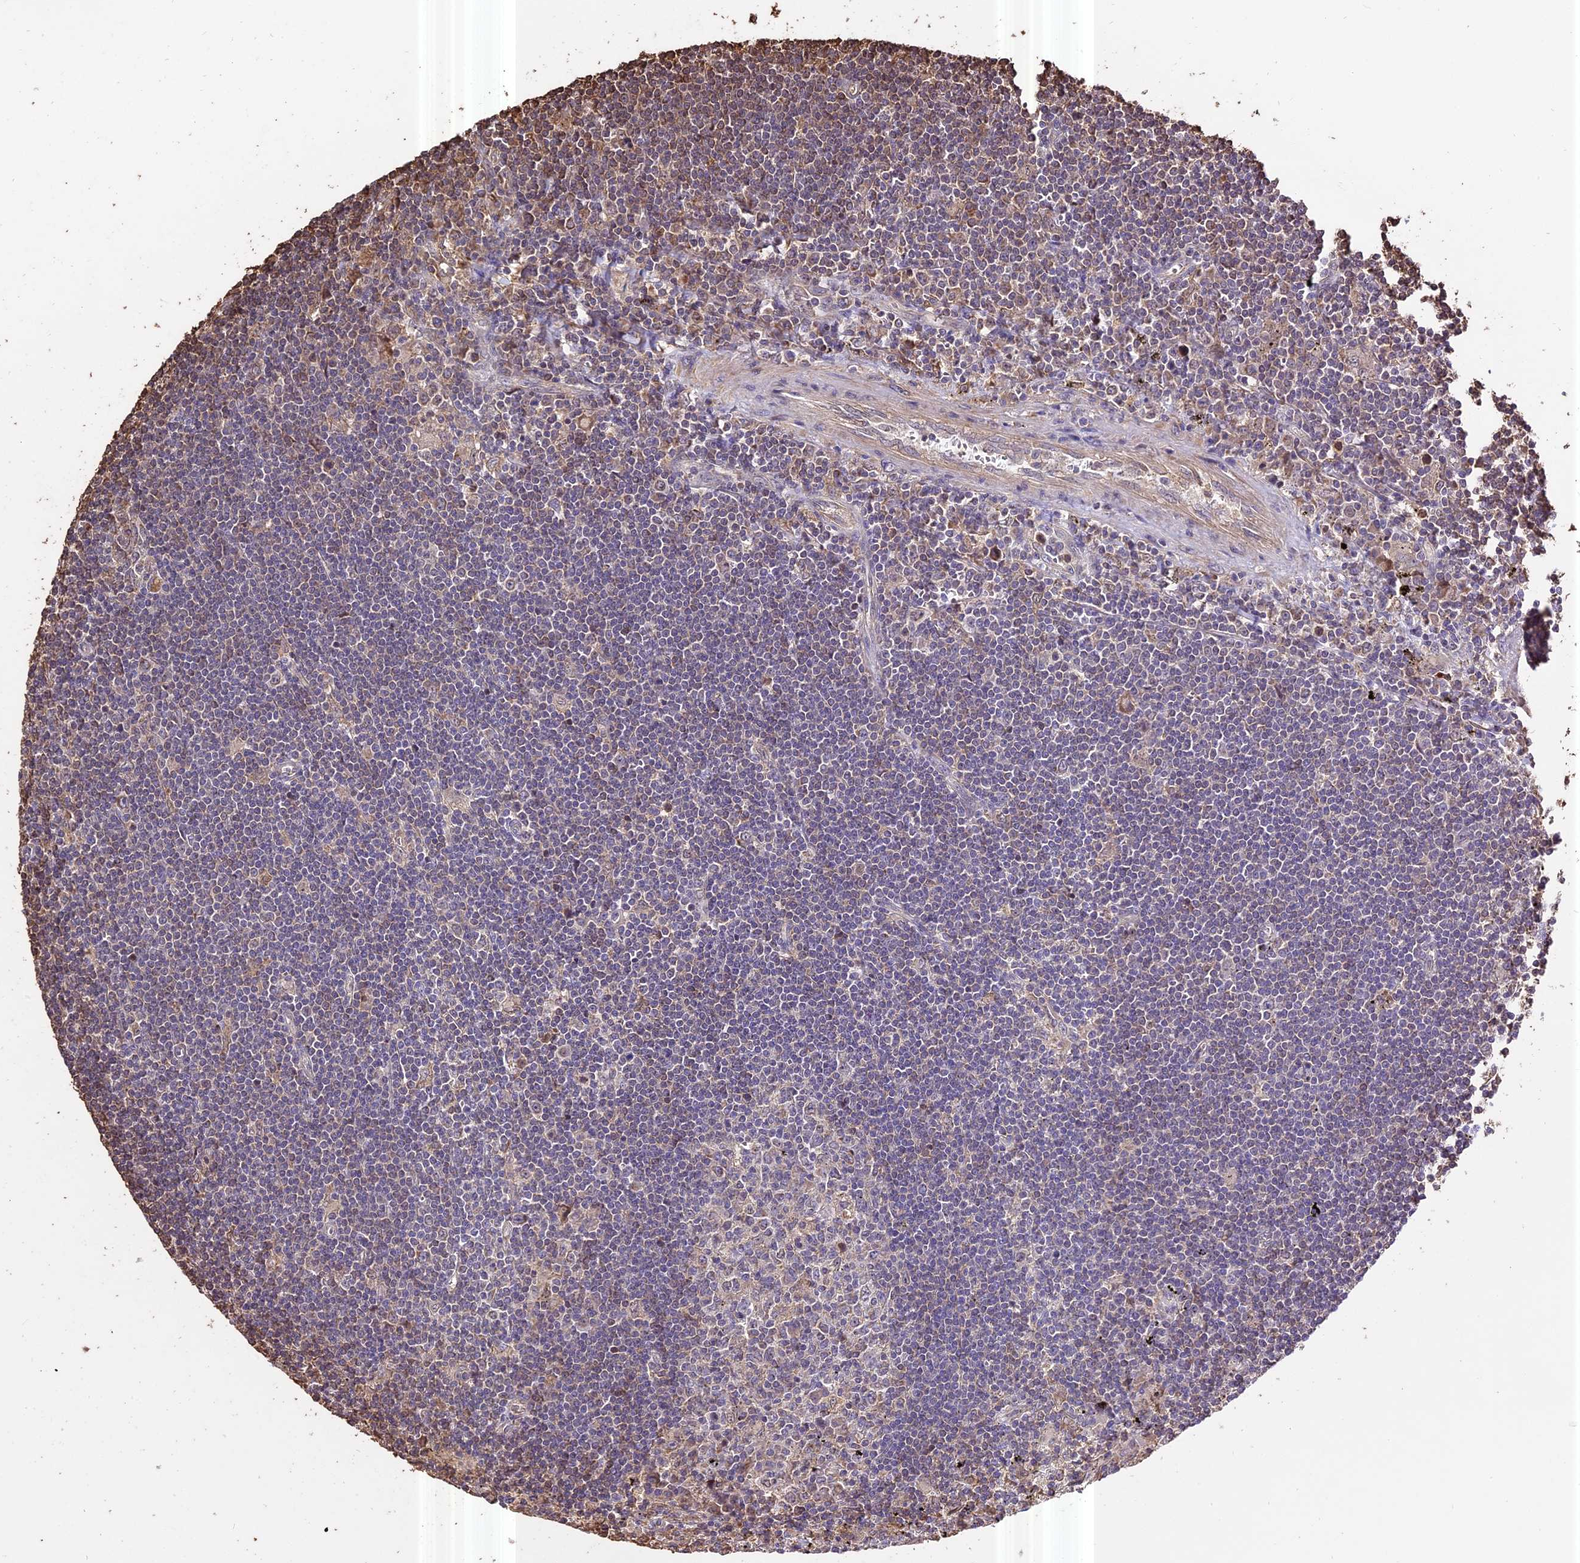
{"staining": {"intensity": "negative", "quantity": "none", "location": "none"}, "tissue": "lymphoma", "cell_type": "Tumor cells", "image_type": "cancer", "snomed": [{"axis": "morphology", "description": "Malignant lymphoma, non-Hodgkin's type, Low grade"}, {"axis": "topography", "description": "Spleen"}], "caption": "IHC of low-grade malignant lymphoma, non-Hodgkin's type displays no positivity in tumor cells.", "gene": "PGPEP1L", "patient": {"sex": "male", "age": 76}}